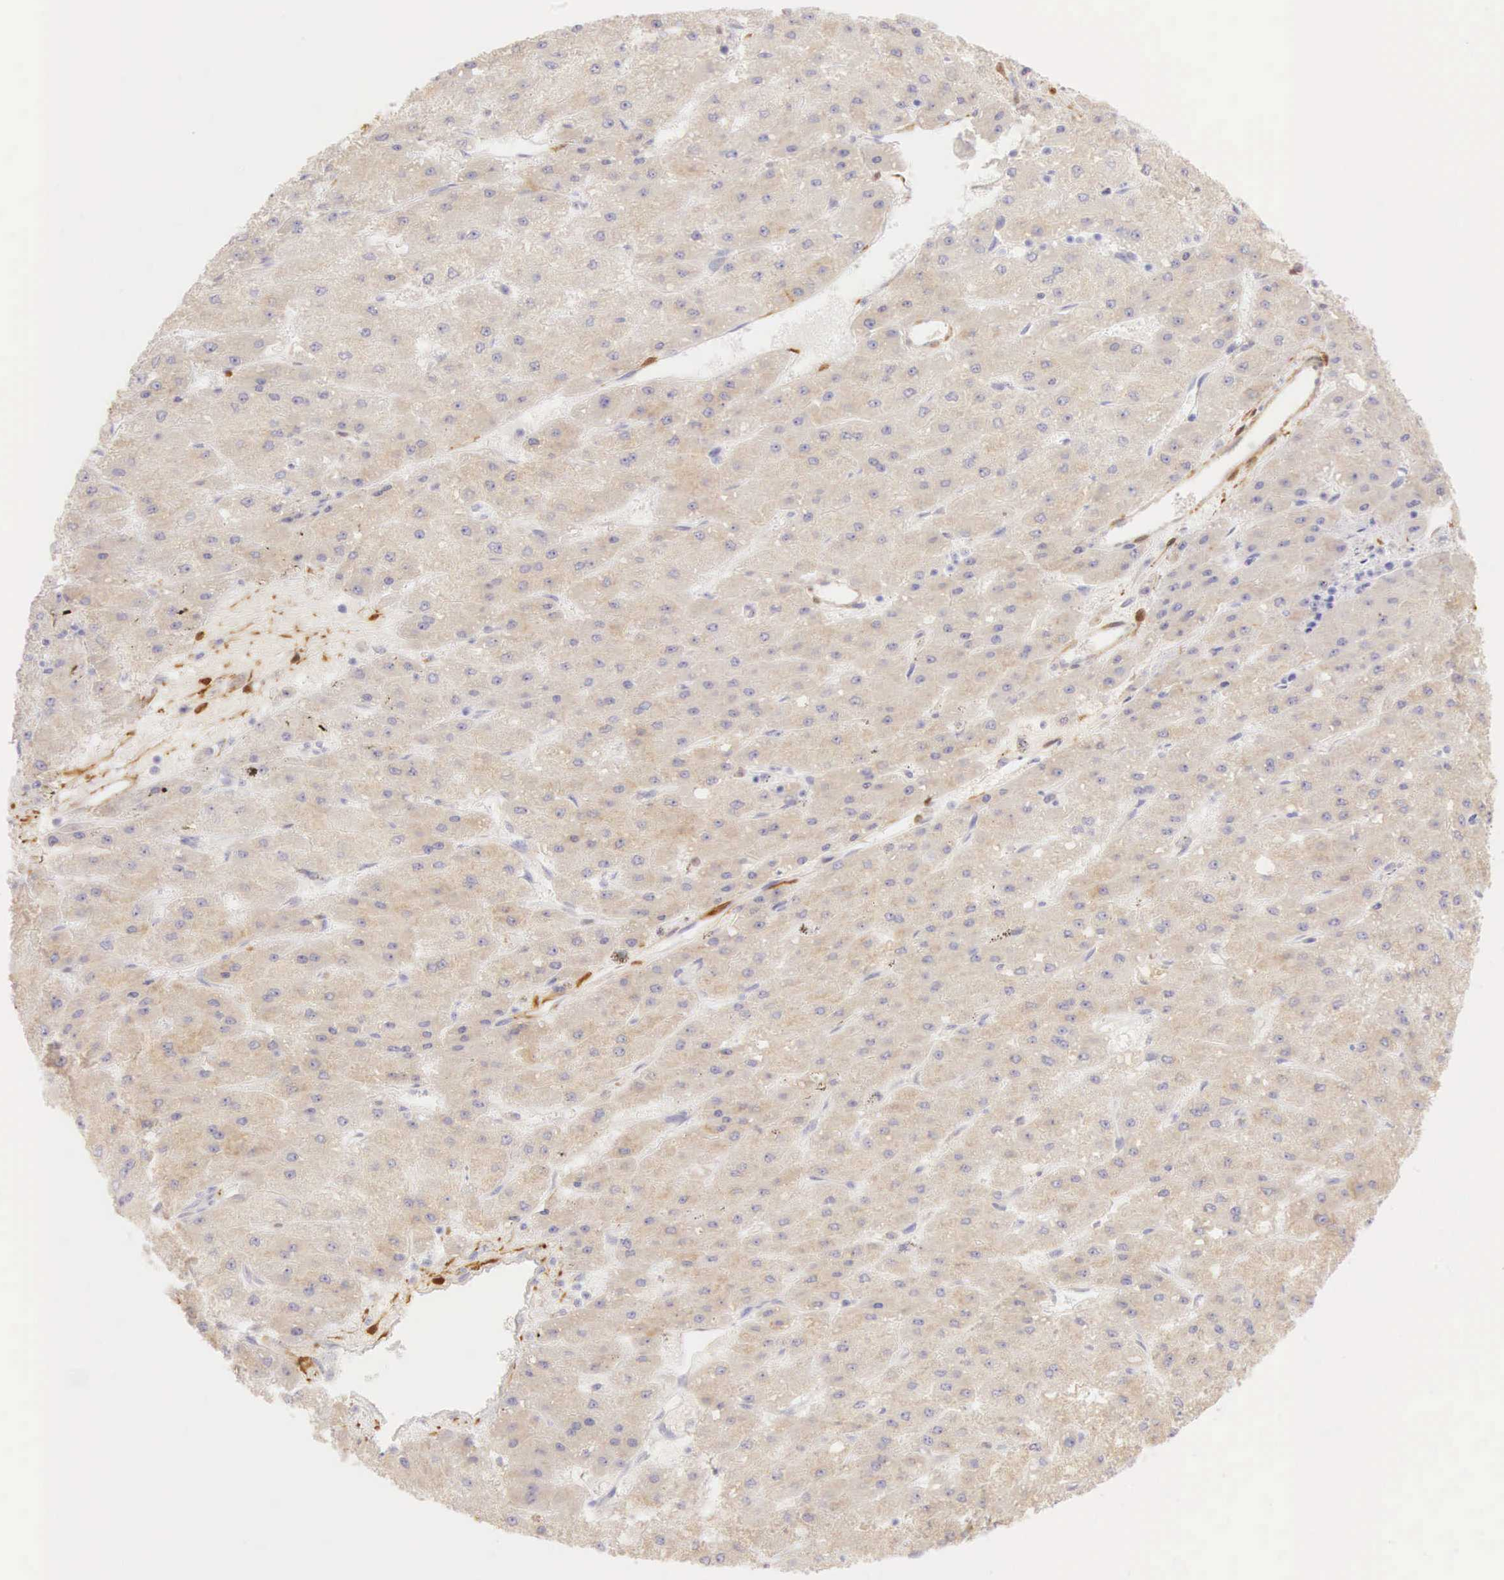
{"staining": {"intensity": "negative", "quantity": "none", "location": "none"}, "tissue": "liver cancer", "cell_type": "Tumor cells", "image_type": "cancer", "snomed": [{"axis": "morphology", "description": "Carcinoma, Hepatocellular, NOS"}, {"axis": "topography", "description": "Liver"}], "caption": "Histopathology image shows no protein staining in tumor cells of liver cancer tissue. (DAB (3,3'-diaminobenzidine) immunohistochemistry (IHC), high magnification).", "gene": "CNN1", "patient": {"sex": "female", "age": 52}}